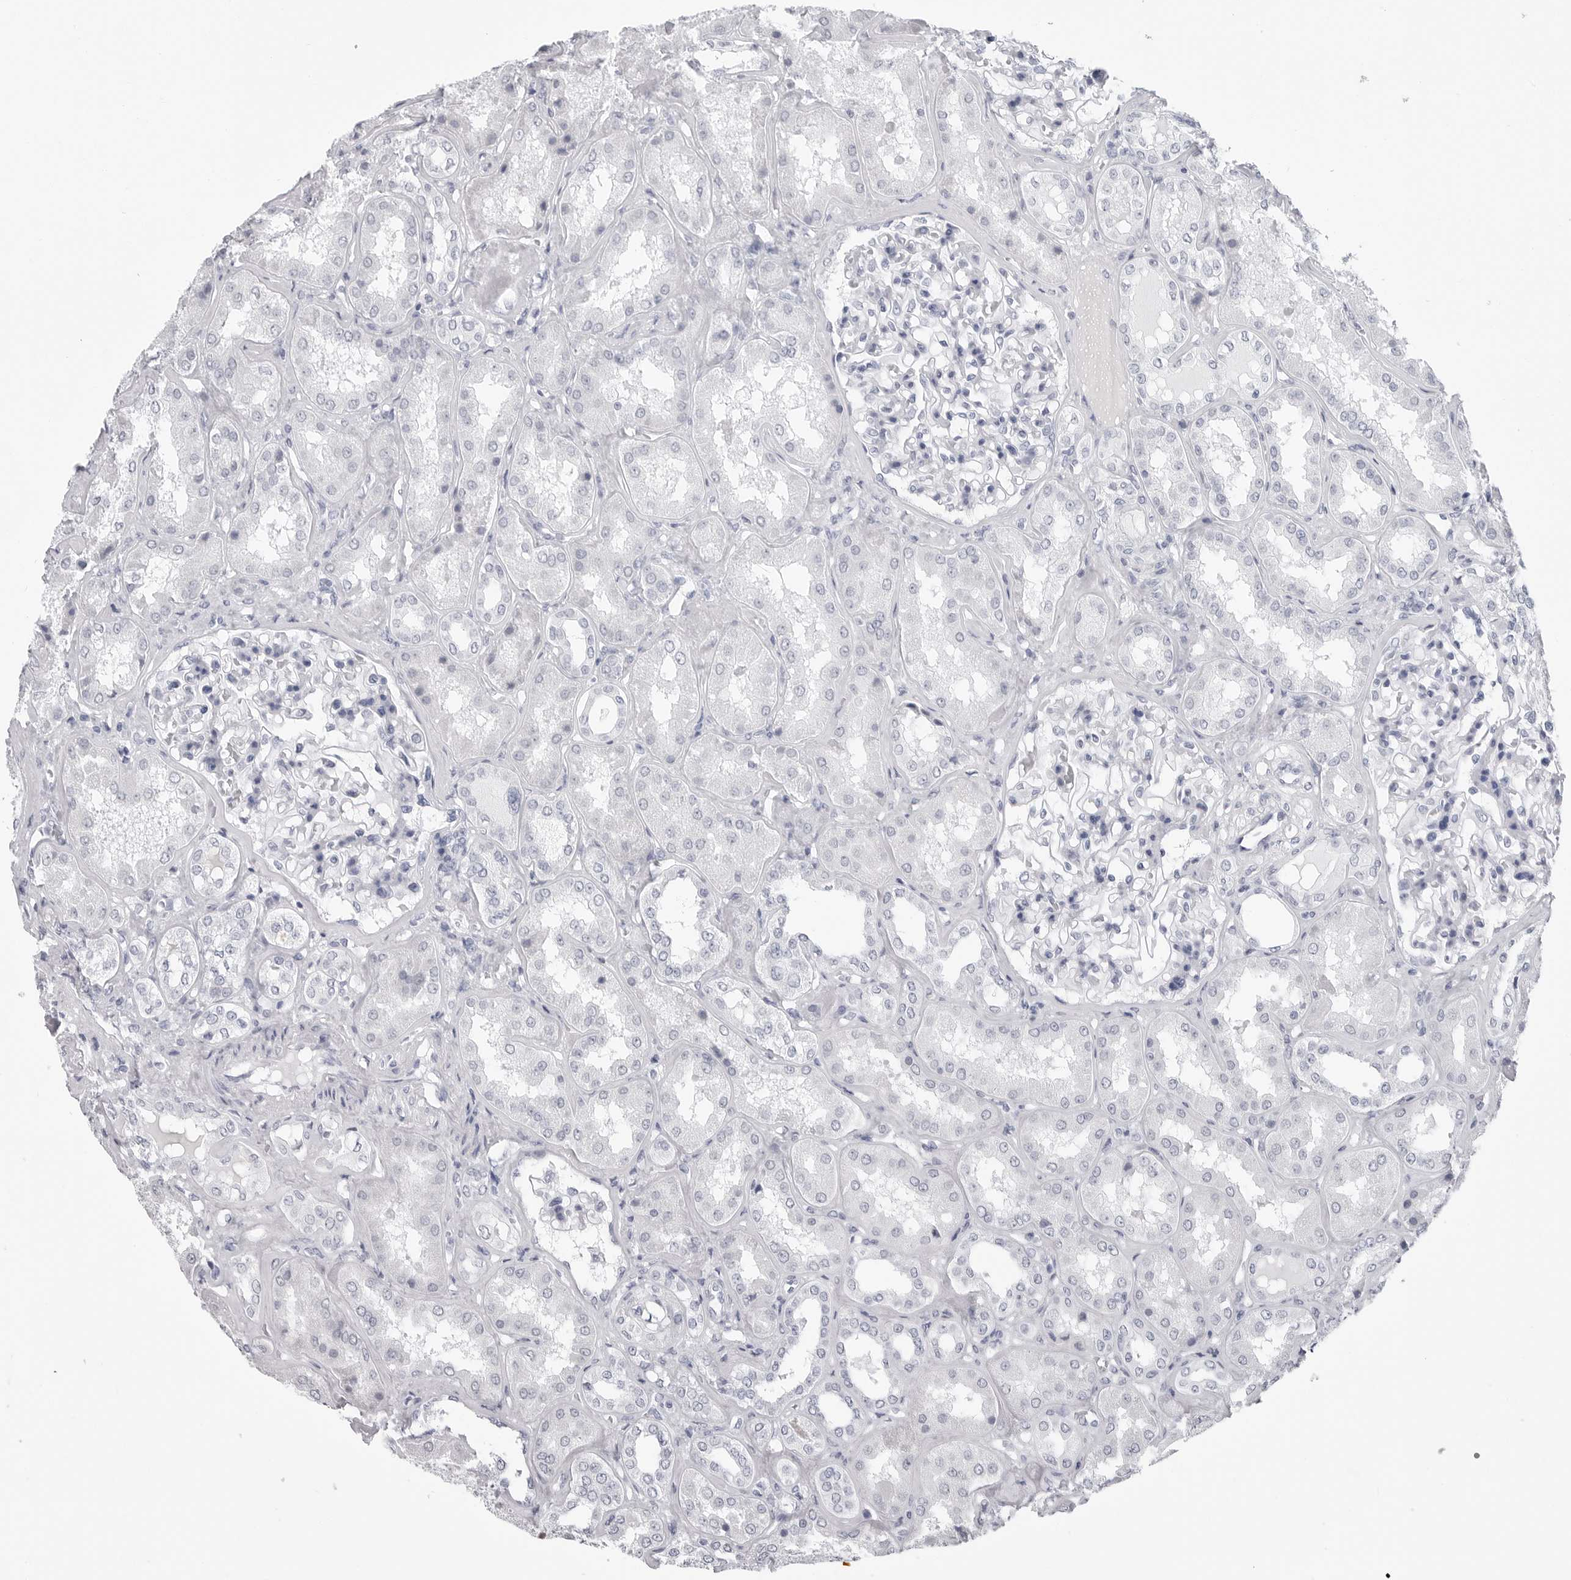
{"staining": {"intensity": "negative", "quantity": "none", "location": "none"}, "tissue": "kidney", "cell_type": "Cells in glomeruli", "image_type": "normal", "snomed": [{"axis": "morphology", "description": "Normal tissue, NOS"}, {"axis": "topography", "description": "Kidney"}], "caption": "High power microscopy histopathology image of an IHC micrograph of normal kidney, revealing no significant expression in cells in glomeruli. Brightfield microscopy of immunohistochemistry stained with DAB (brown) and hematoxylin (blue), captured at high magnification.", "gene": "CSH1", "patient": {"sex": "female", "age": 56}}